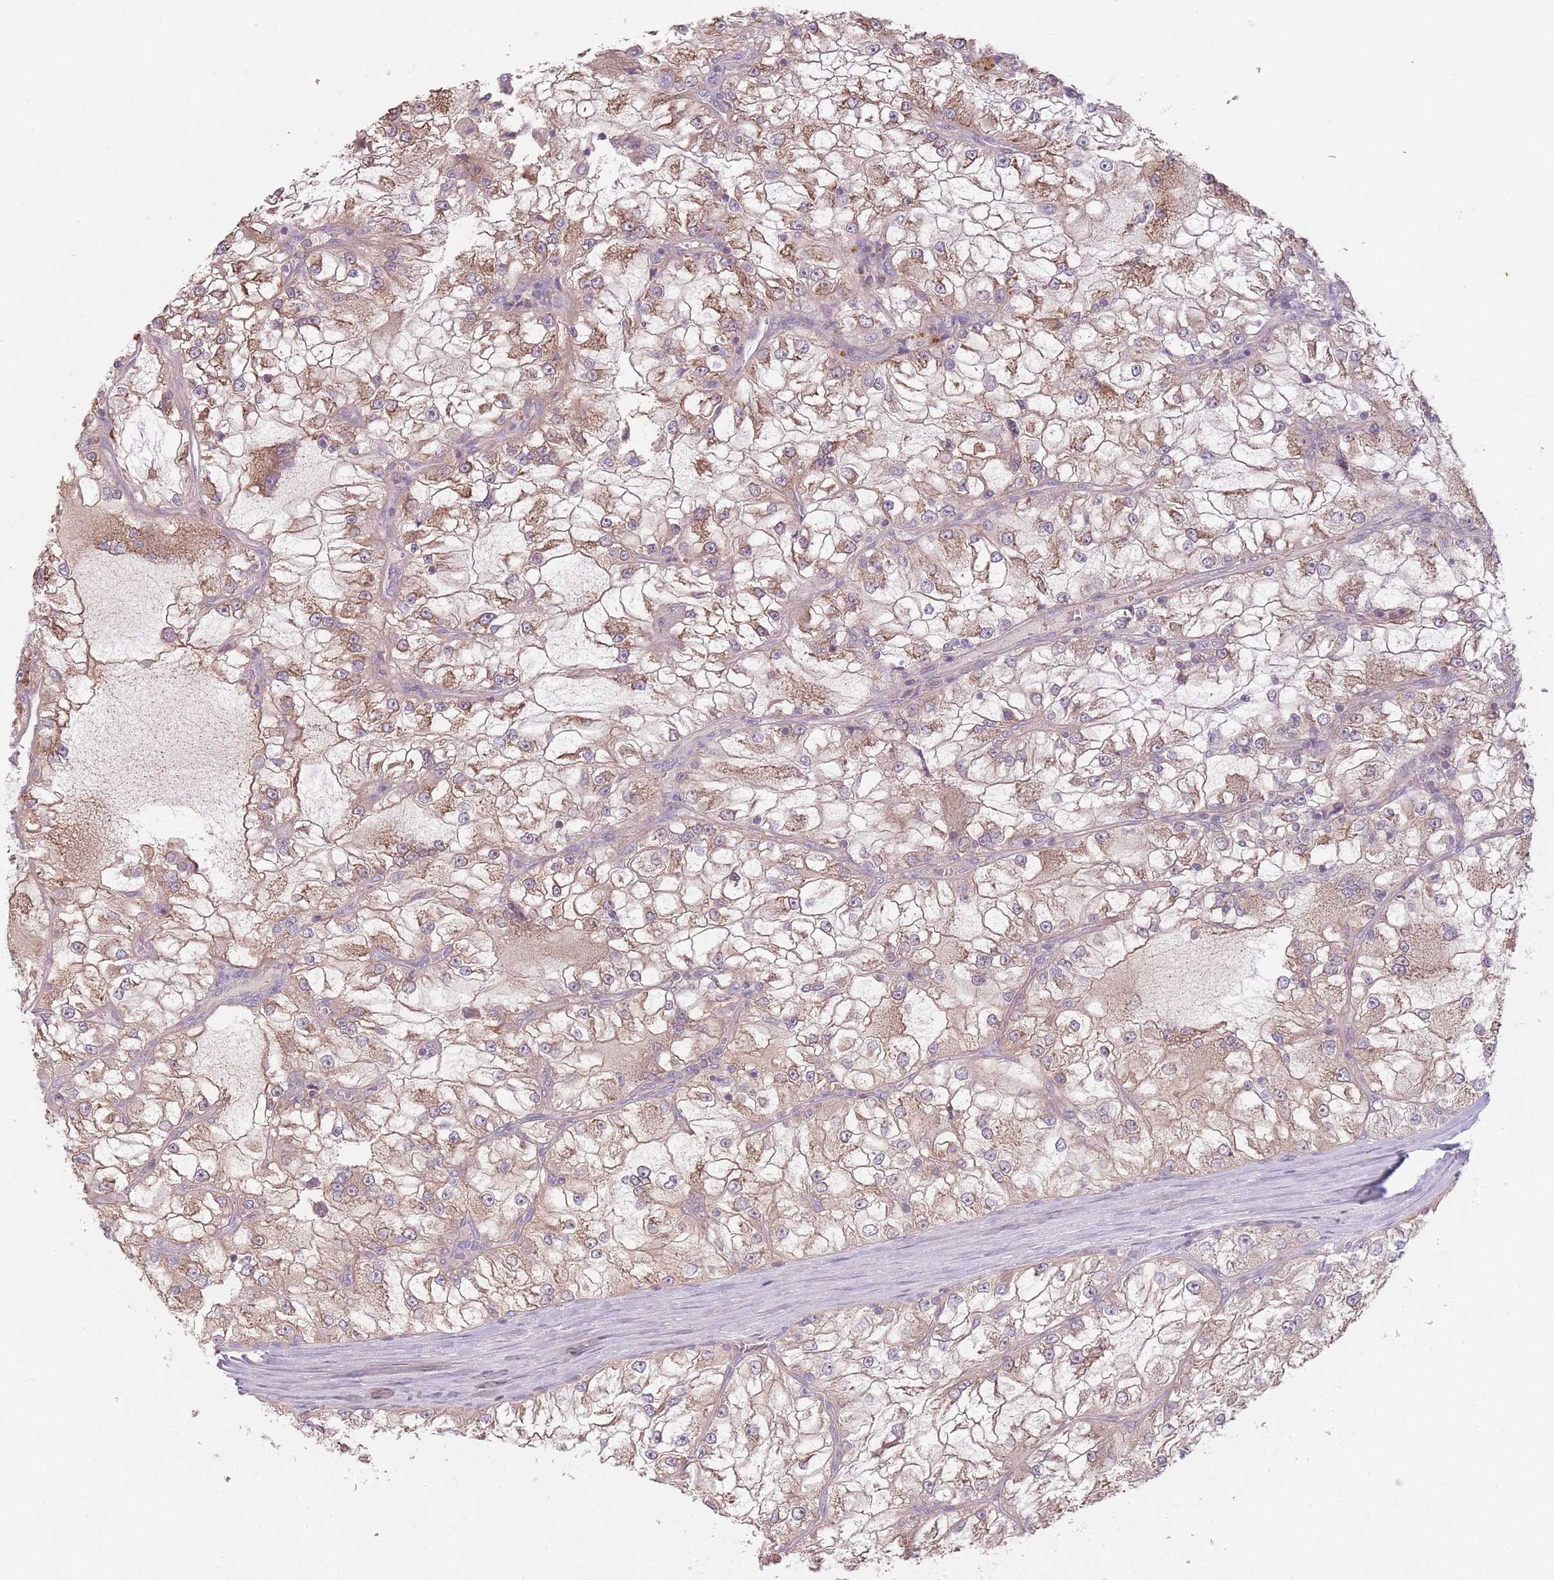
{"staining": {"intensity": "moderate", "quantity": ">75%", "location": "cytoplasmic/membranous"}, "tissue": "renal cancer", "cell_type": "Tumor cells", "image_type": "cancer", "snomed": [{"axis": "morphology", "description": "Adenocarcinoma, NOS"}, {"axis": "topography", "description": "Kidney"}], "caption": "IHC of human renal adenocarcinoma displays medium levels of moderate cytoplasmic/membranous positivity in approximately >75% of tumor cells.", "gene": "NT5DC2", "patient": {"sex": "female", "age": 72}}